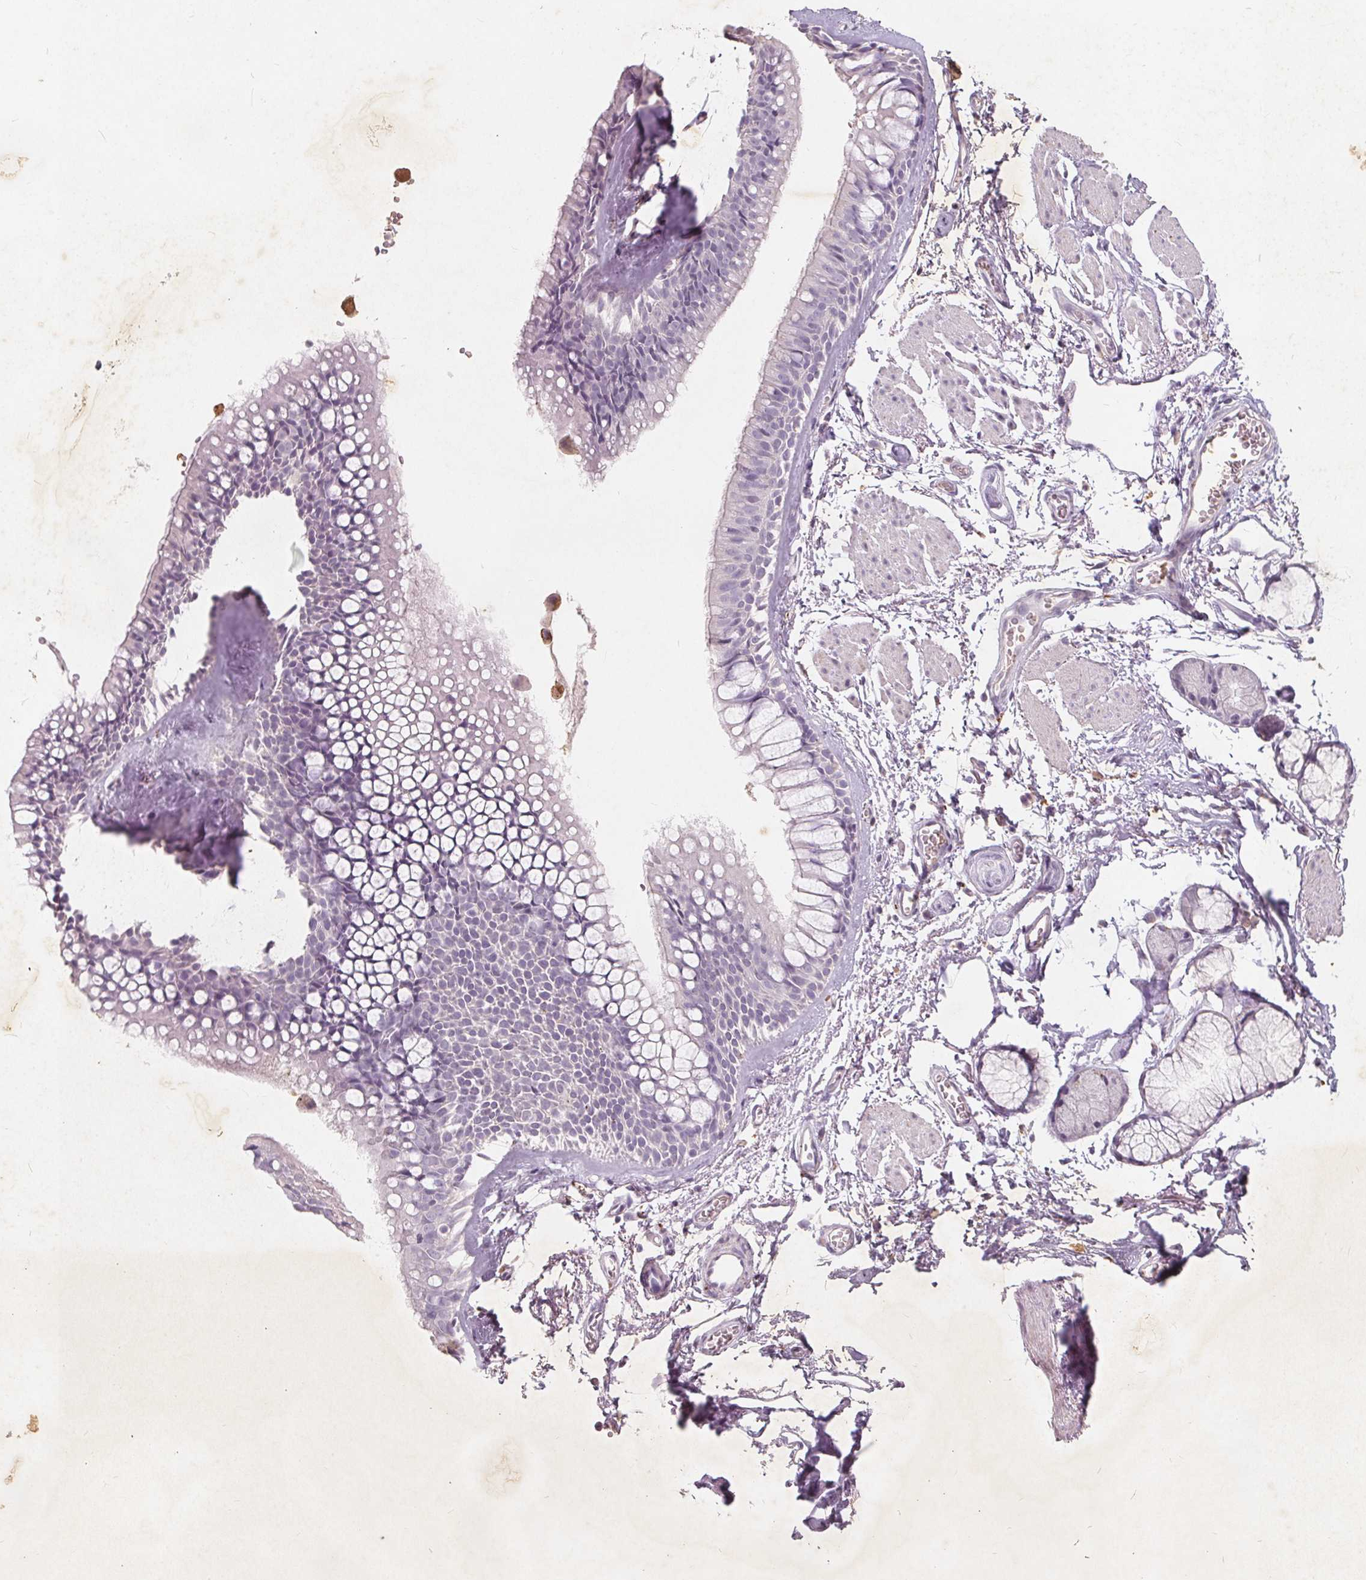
{"staining": {"intensity": "moderate", "quantity": "25%-75%", "location": "cytoplasmic/membranous"}, "tissue": "adipose tissue", "cell_type": "Adipocytes", "image_type": "normal", "snomed": [{"axis": "morphology", "description": "Normal tissue, NOS"}, {"axis": "topography", "description": "Cartilage tissue"}, {"axis": "topography", "description": "Bronchus"}], "caption": "Brown immunohistochemical staining in normal human adipose tissue exhibits moderate cytoplasmic/membranous expression in about 25%-75% of adipocytes. The protein of interest is shown in brown color, while the nuclei are stained blue.", "gene": "C19orf84", "patient": {"sex": "female", "age": 79}}